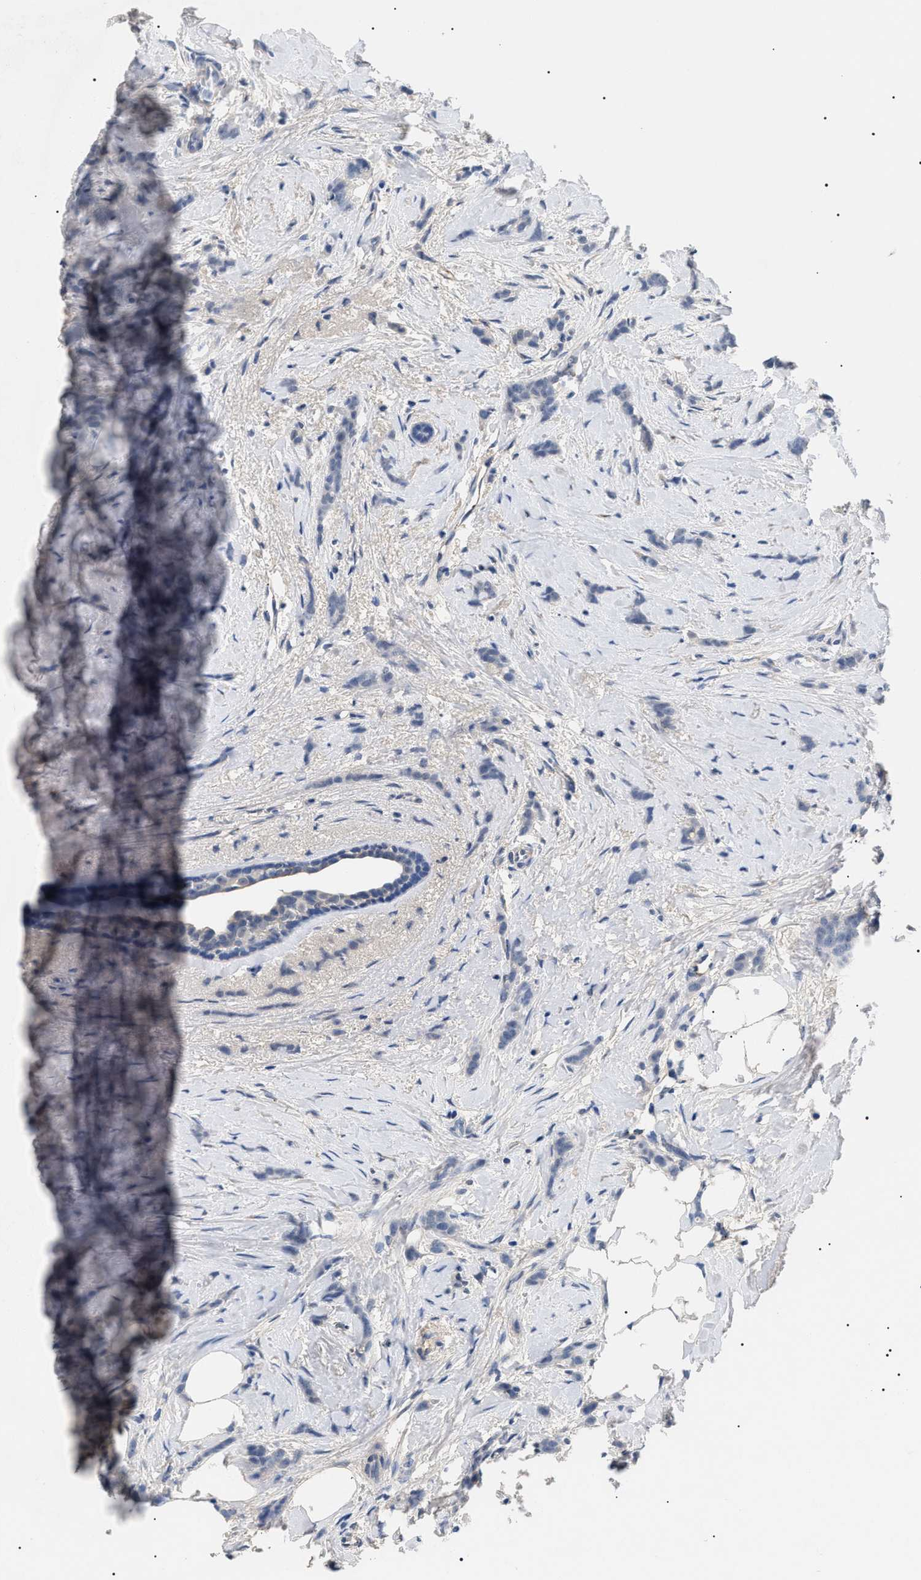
{"staining": {"intensity": "negative", "quantity": "none", "location": "none"}, "tissue": "breast cancer", "cell_type": "Tumor cells", "image_type": "cancer", "snomed": [{"axis": "morphology", "description": "Lobular carcinoma, in situ"}, {"axis": "morphology", "description": "Lobular carcinoma"}, {"axis": "topography", "description": "Breast"}], "caption": "Tumor cells show no significant staining in breast cancer (lobular carcinoma).", "gene": "PRRT2", "patient": {"sex": "female", "age": 41}}